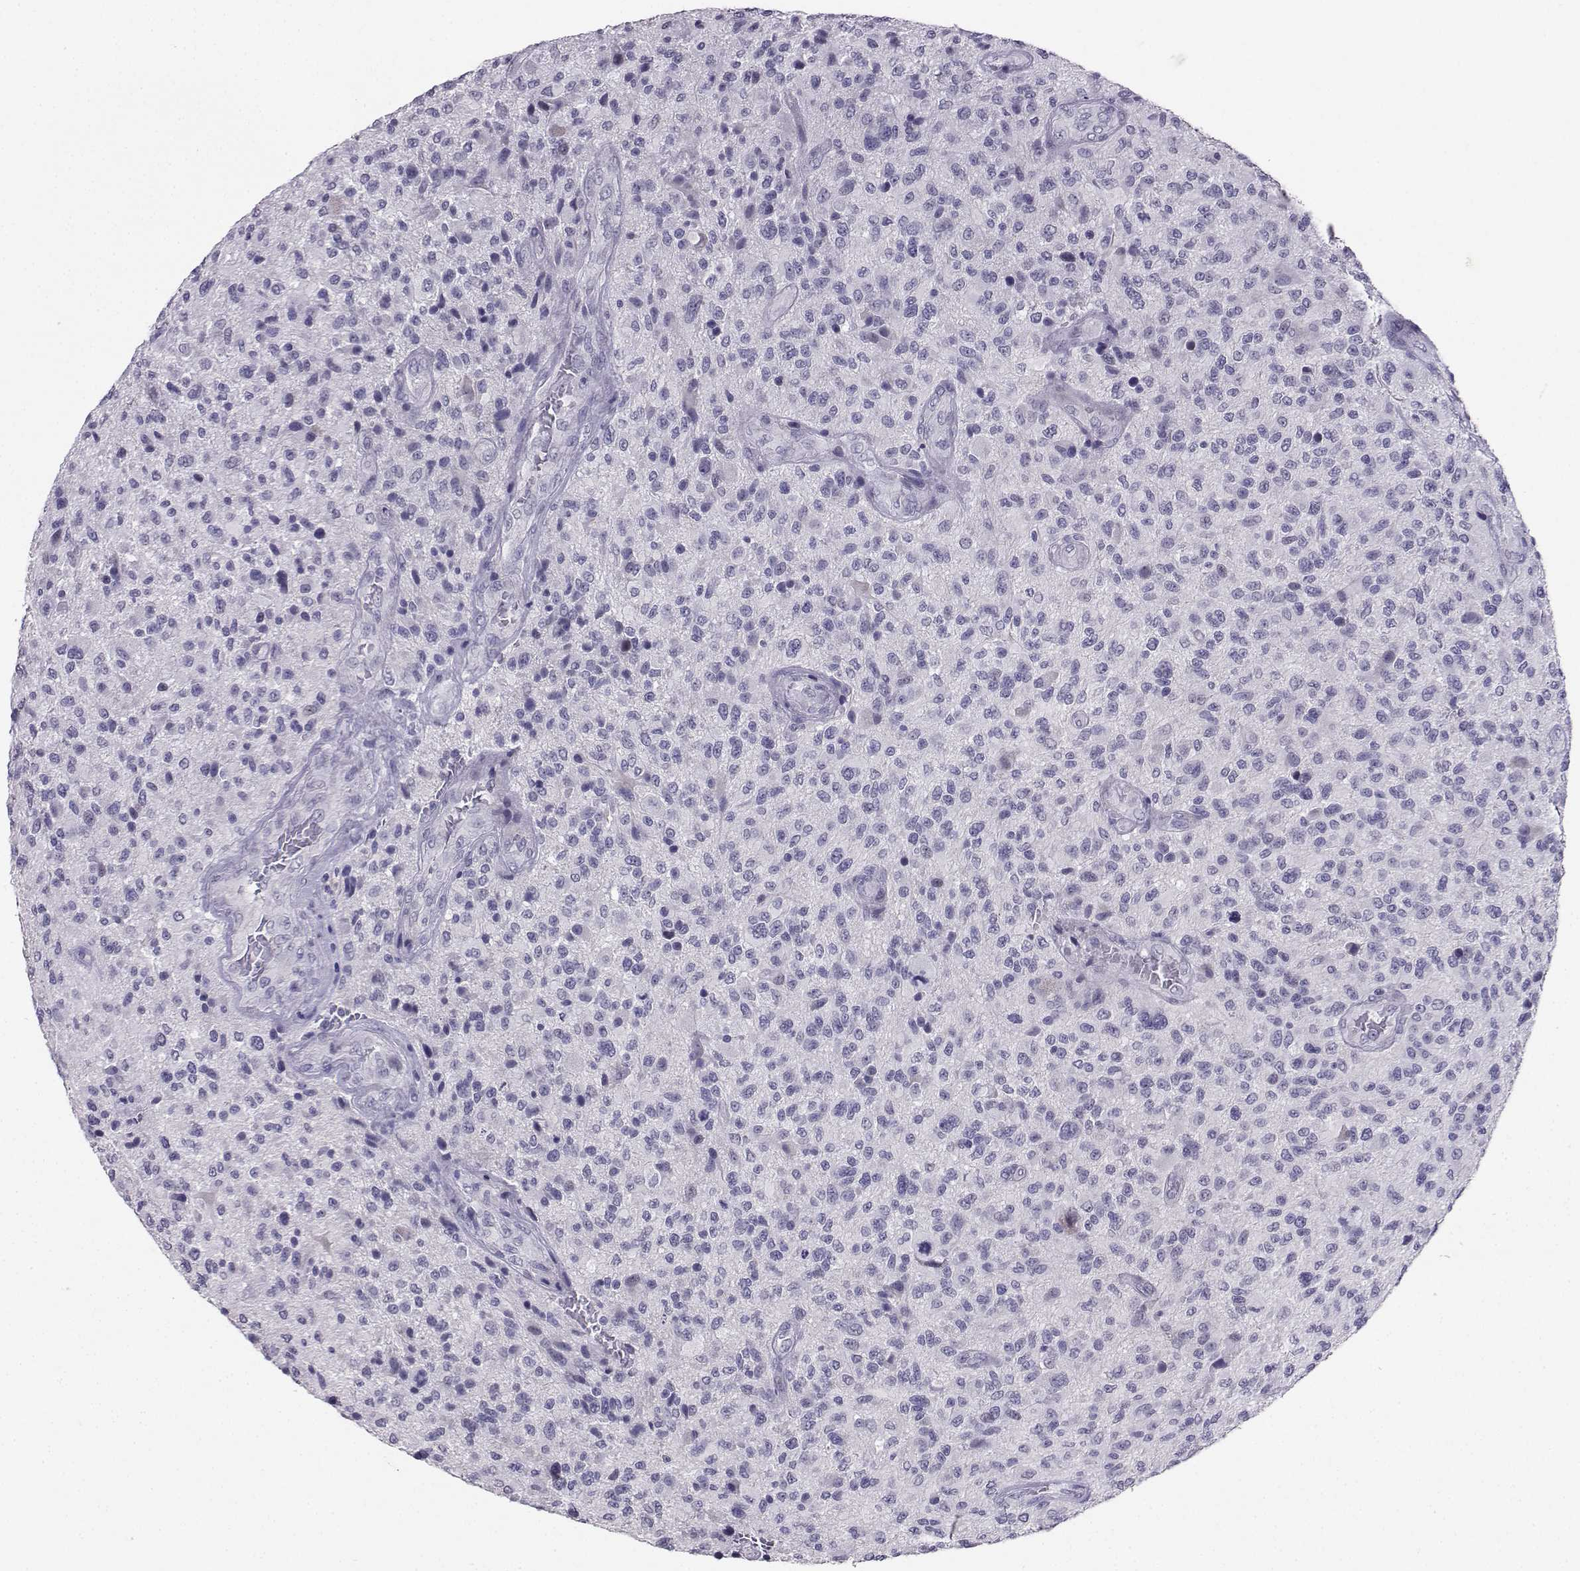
{"staining": {"intensity": "negative", "quantity": "none", "location": "none"}, "tissue": "glioma", "cell_type": "Tumor cells", "image_type": "cancer", "snomed": [{"axis": "morphology", "description": "Glioma, malignant, High grade"}, {"axis": "topography", "description": "Brain"}], "caption": "Glioma was stained to show a protein in brown. There is no significant expression in tumor cells. (DAB (3,3'-diaminobenzidine) IHC visualized using brightfield microscopy, high magnification).", "gene": "CARTPT", "patient": {"sex": "male", "age": 47}}